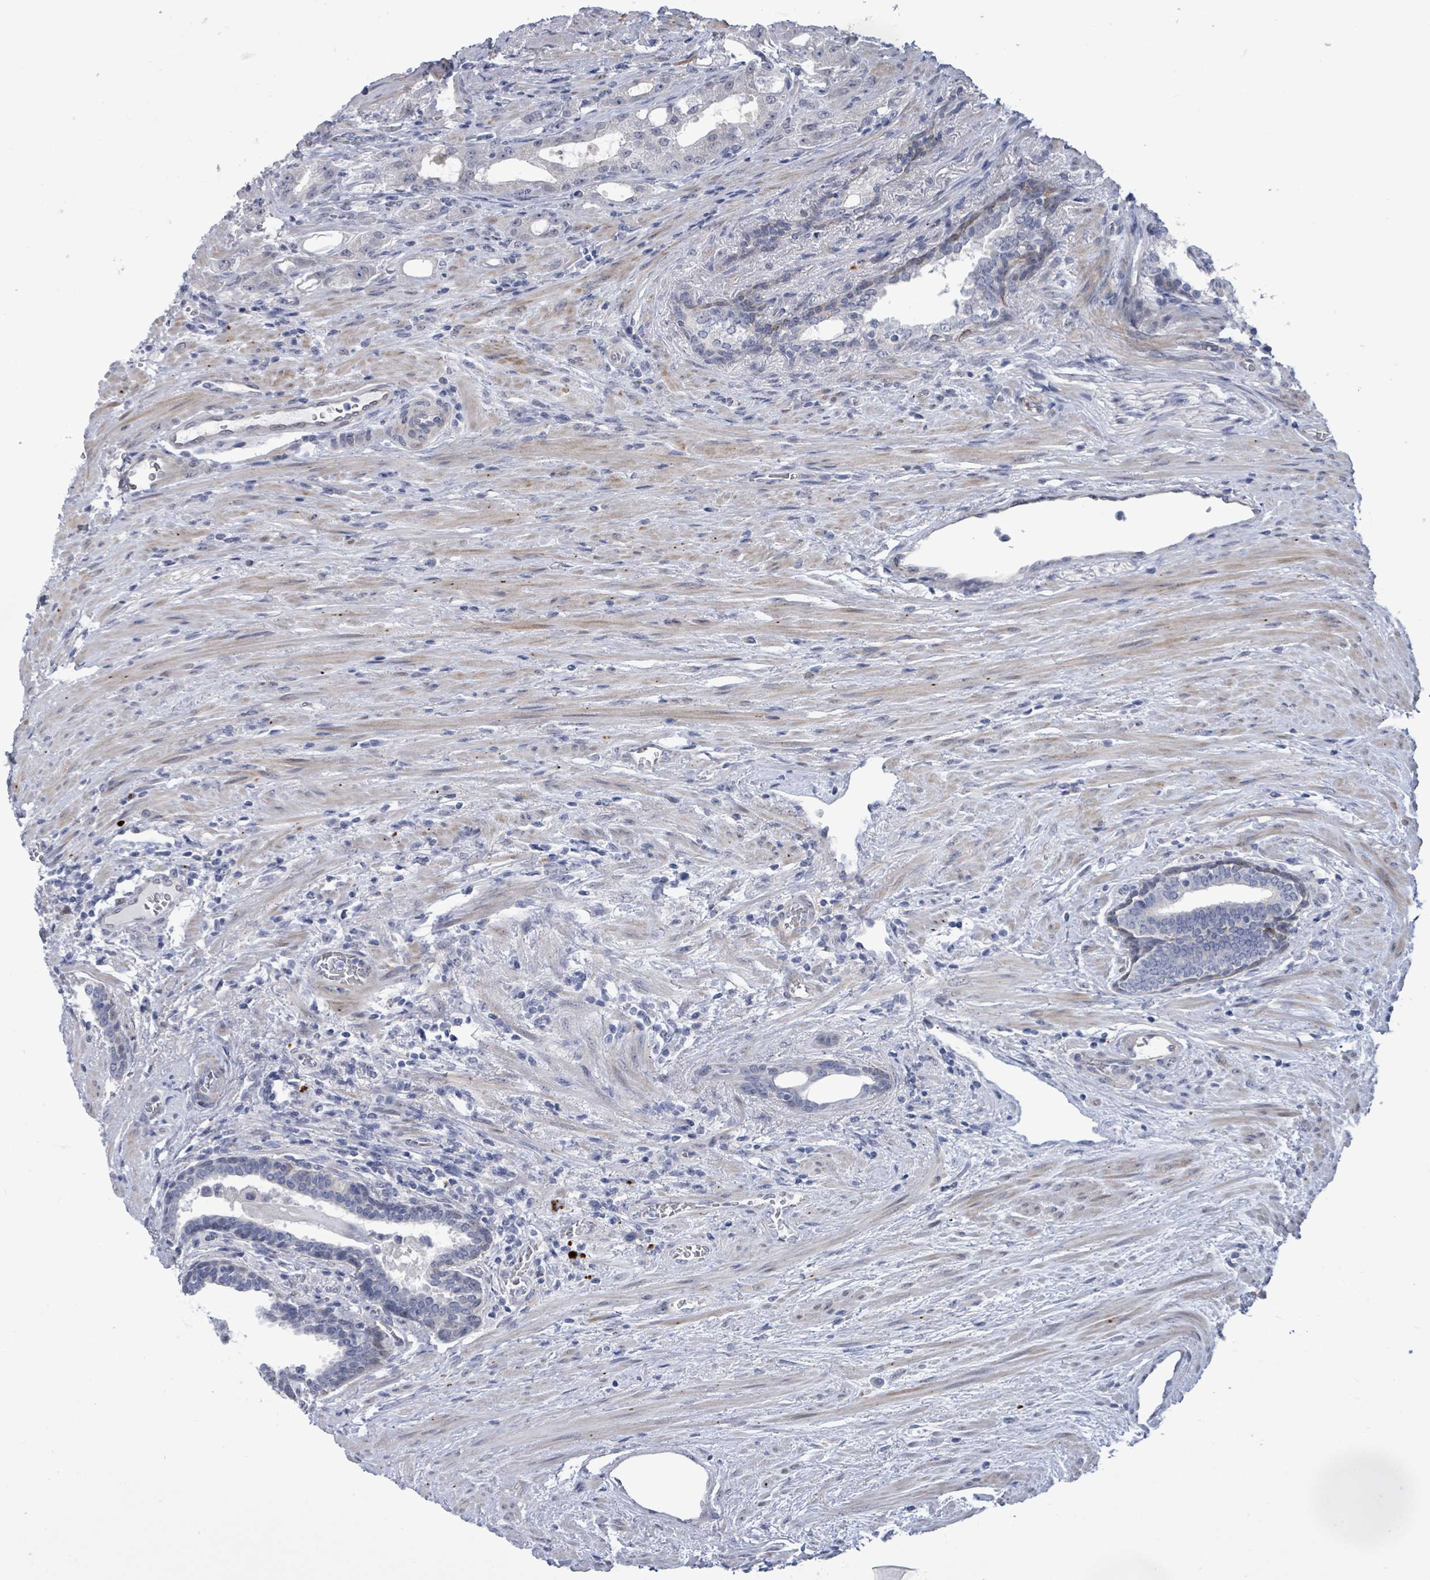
{"staining": {"intensity": "negative", "quantity": "none", "location": "none"}, "tissue": "prostate cancer", "cell_type": "Tumor cells", "image_type": "cancer", "snomed": [{"axis": "morphology", "description": "Adenocarcinoma, High grade"}, {"axis": "topography", "description": "Prostate"}], "caption": "A histopathology image of prostate cancer stained for a protein demonstrates no brown staining in tumor cells.", "gene": "CT45A5", "patient": {"sex": "male", "age": 69}}